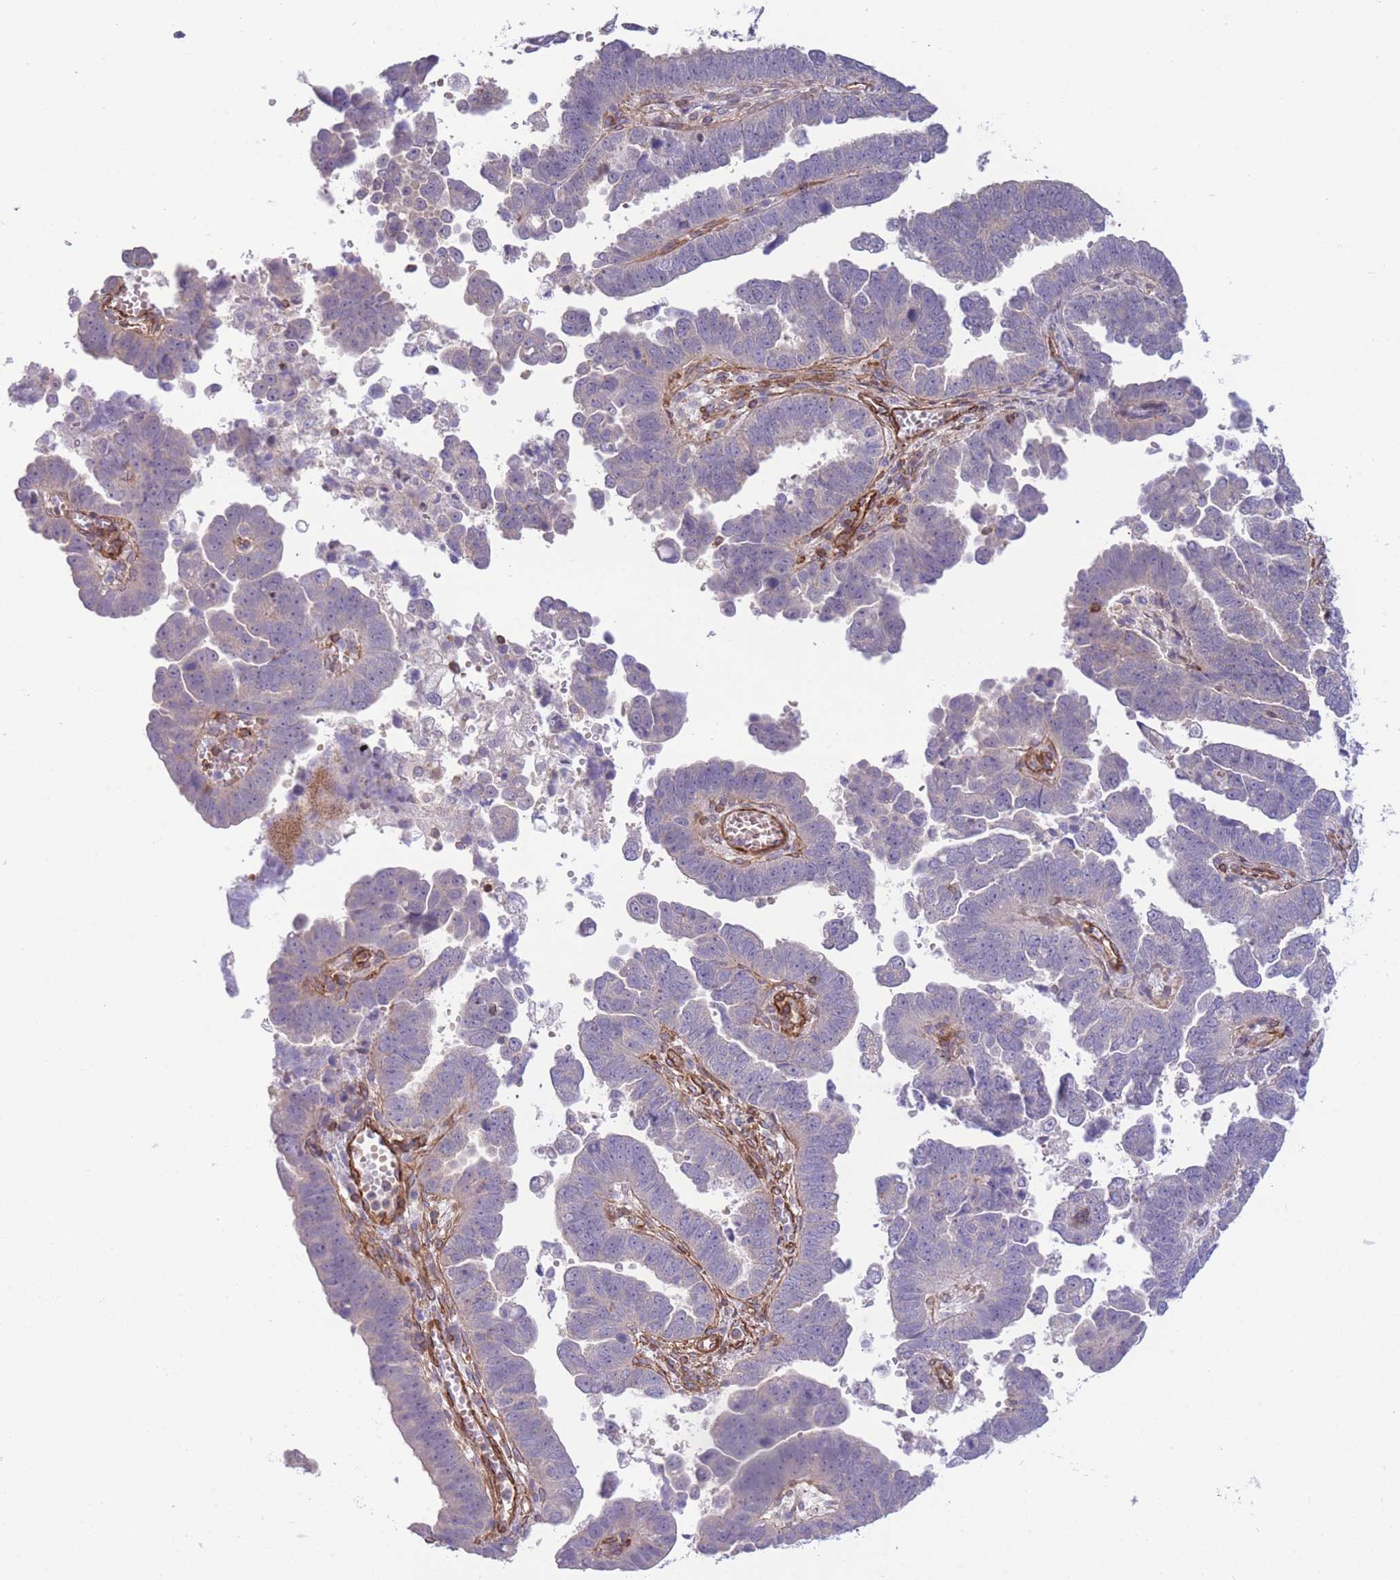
{"staining": {"intensity": "negative", "quantity": "none", "location": "none"}, "tissue": "endometrial cancer", "cell_type": "Tumor cells", "image_type": "cancer", "snomed": [{"axis": "morphology", "description": "Adenocarcinoma, NOS"}, {"axis": "topography", "description": "Endometrium"}], "caption": "Histopathology image shows no significant protein expression in tumor cells of endometrial cancer (adenocarcinoma). (DAB immunohistochemistry (IHC), high magnification).", "gene": "CDC25B", "patient": {"sex": "female", "age": 75}}